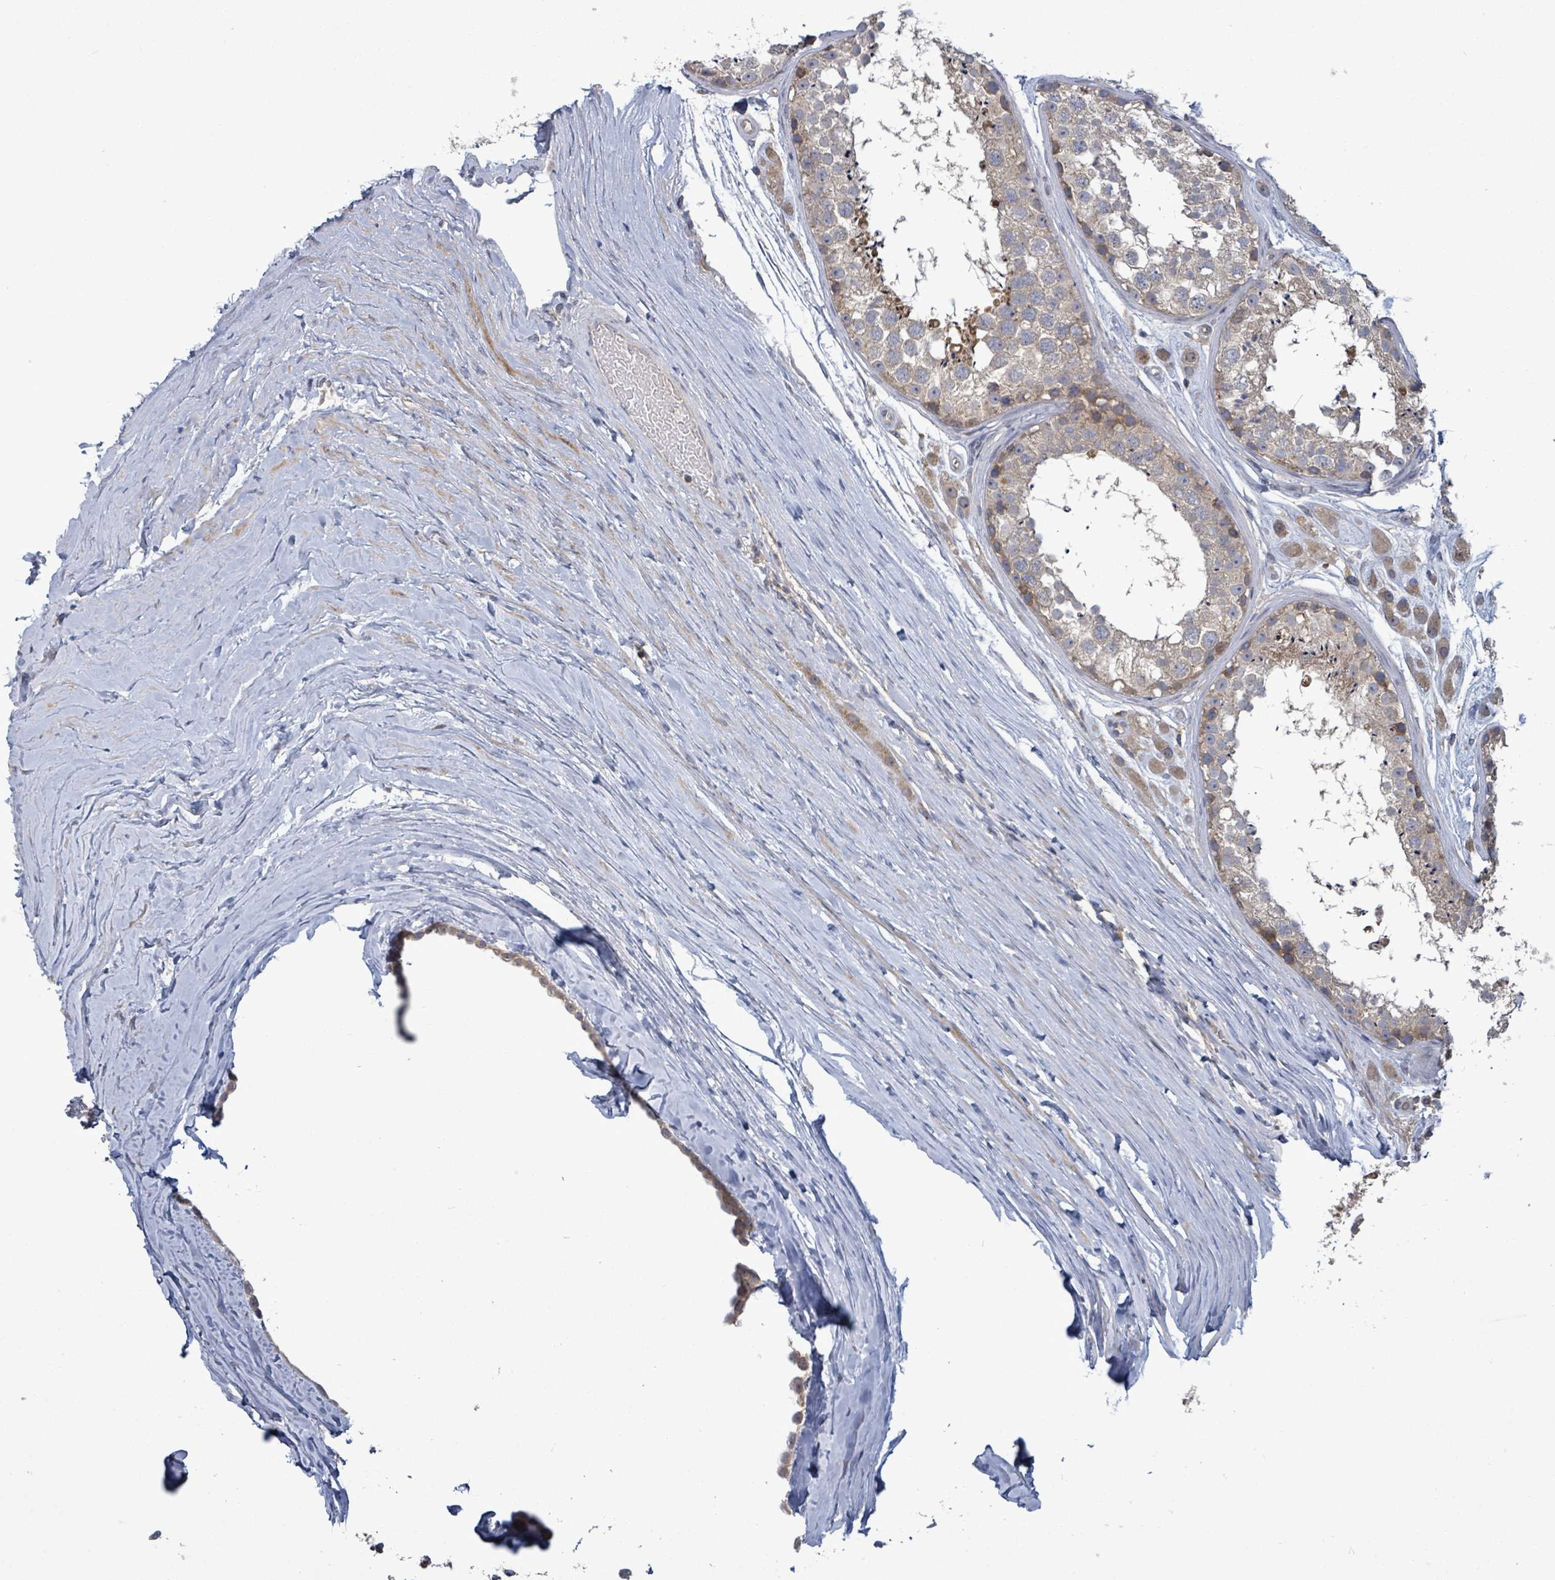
{"staining": {"intensity": "moderate", "quantity": "<25%", "location": "cytoplasmic/membranous"}, "tissue": "testis", "cell_type": "Cells in seminiferous ducts", "image_type": "normal", "snomed": [{"axis": "morphology", "description": "Normal tissue, NOS"}, {"axis": "topography", "description": "Testis"}], "caption": "Immunohistochemistry of normal testis reveals low levels of moderate cytoplasmic/membranous positivity in approximately <25% of cells in seminiferous ducts.", "gene": "SERPINE3", "patient": {"sex": "male", "age": 25}}